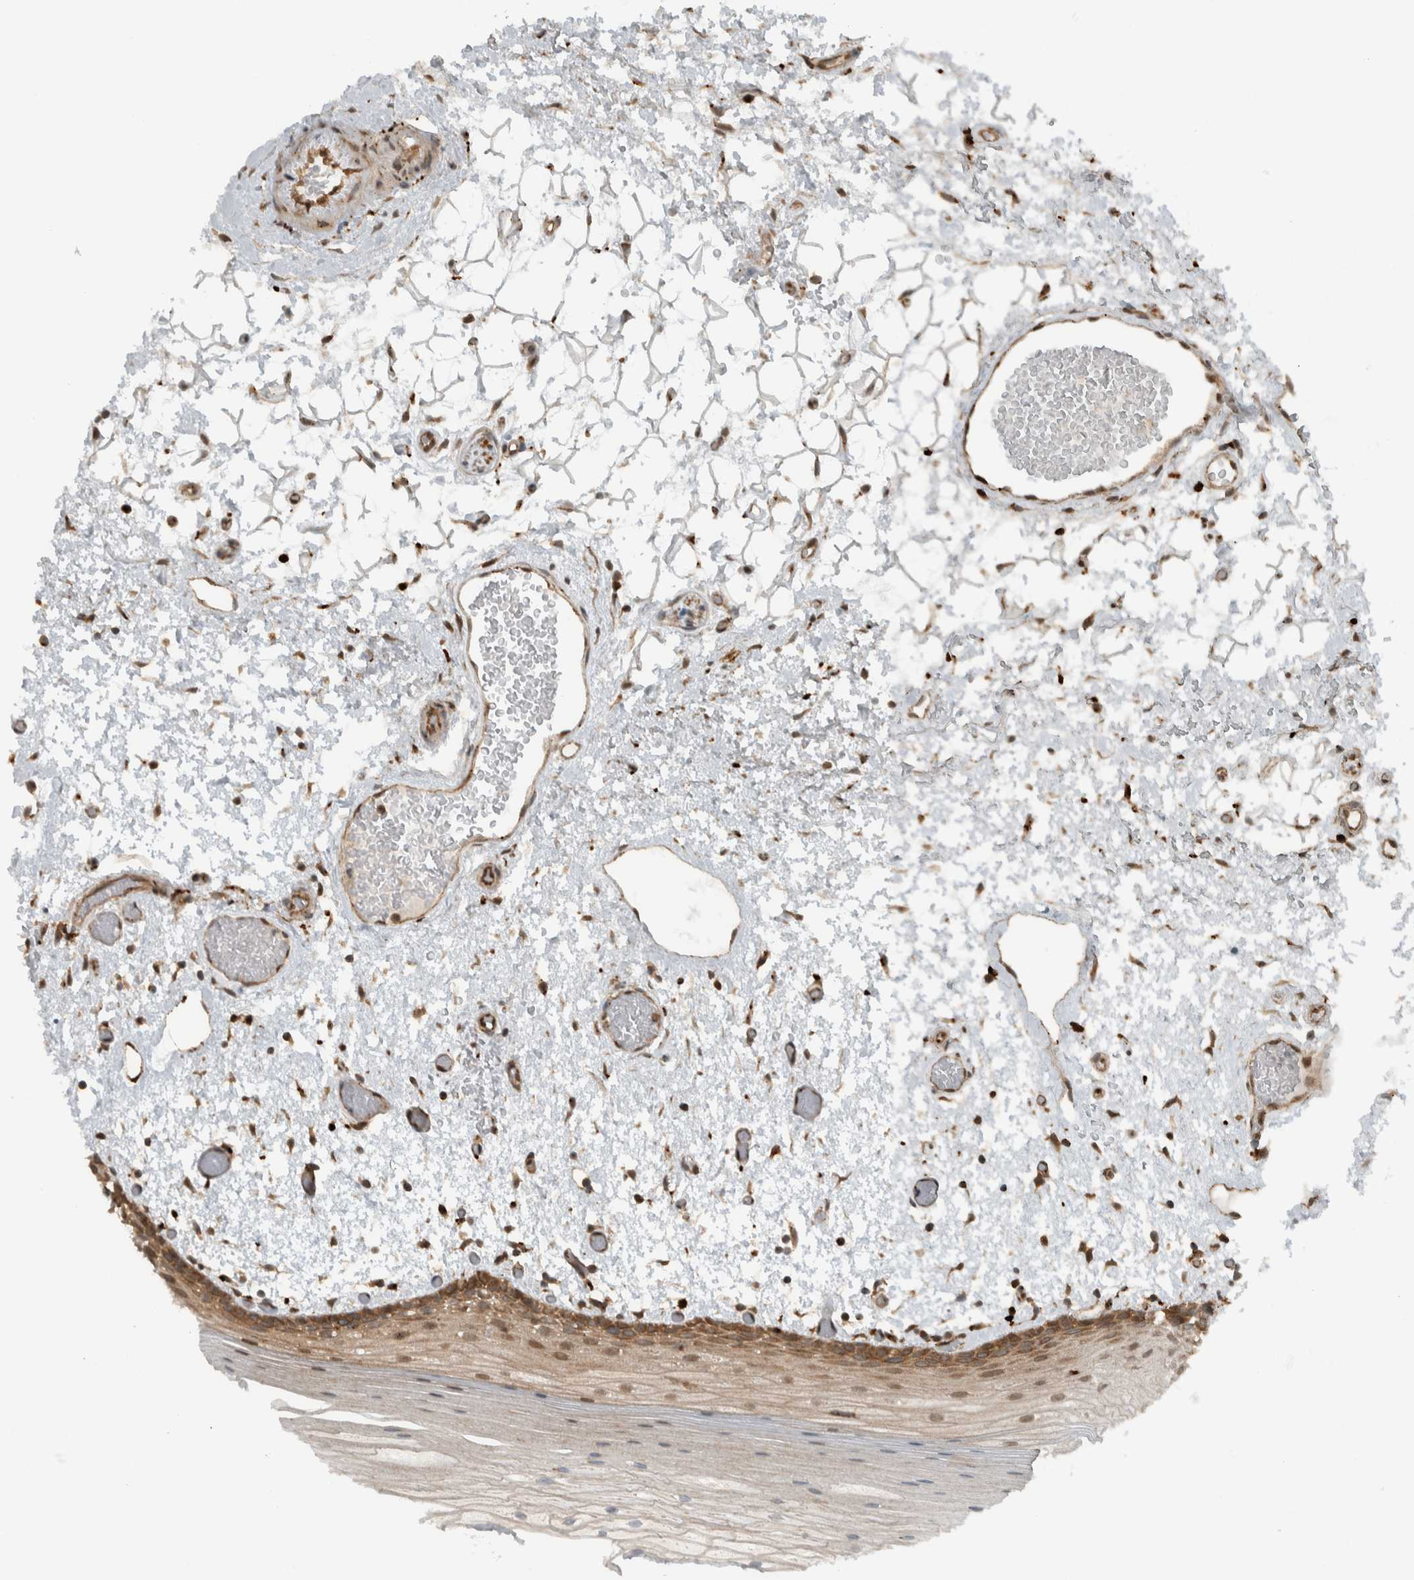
{"staining": {"intensity": "moderate", "quantity": ">75%", "location": "cytoplasmic/membranous"}, "tissue": "oral mucosa", "cell_type": "Squamous epithelial cells", "image_type": "normal", "snomed": [{"axis": "morphology", "description": "Normal tissue, NOS"}, {"axis": "topography", "description": "Oral tissue"}], "caption": "Immunohistochemical staining of normal oral mucosa displays medium levels of moderate cytoplasmic/membranous expression in approximately >75% of squamous epithelial cells. (IHC, brightfield microscopy, high magnification).", "gene": "GIGYF1", "patient": {"sex": "male", "age": 52}}